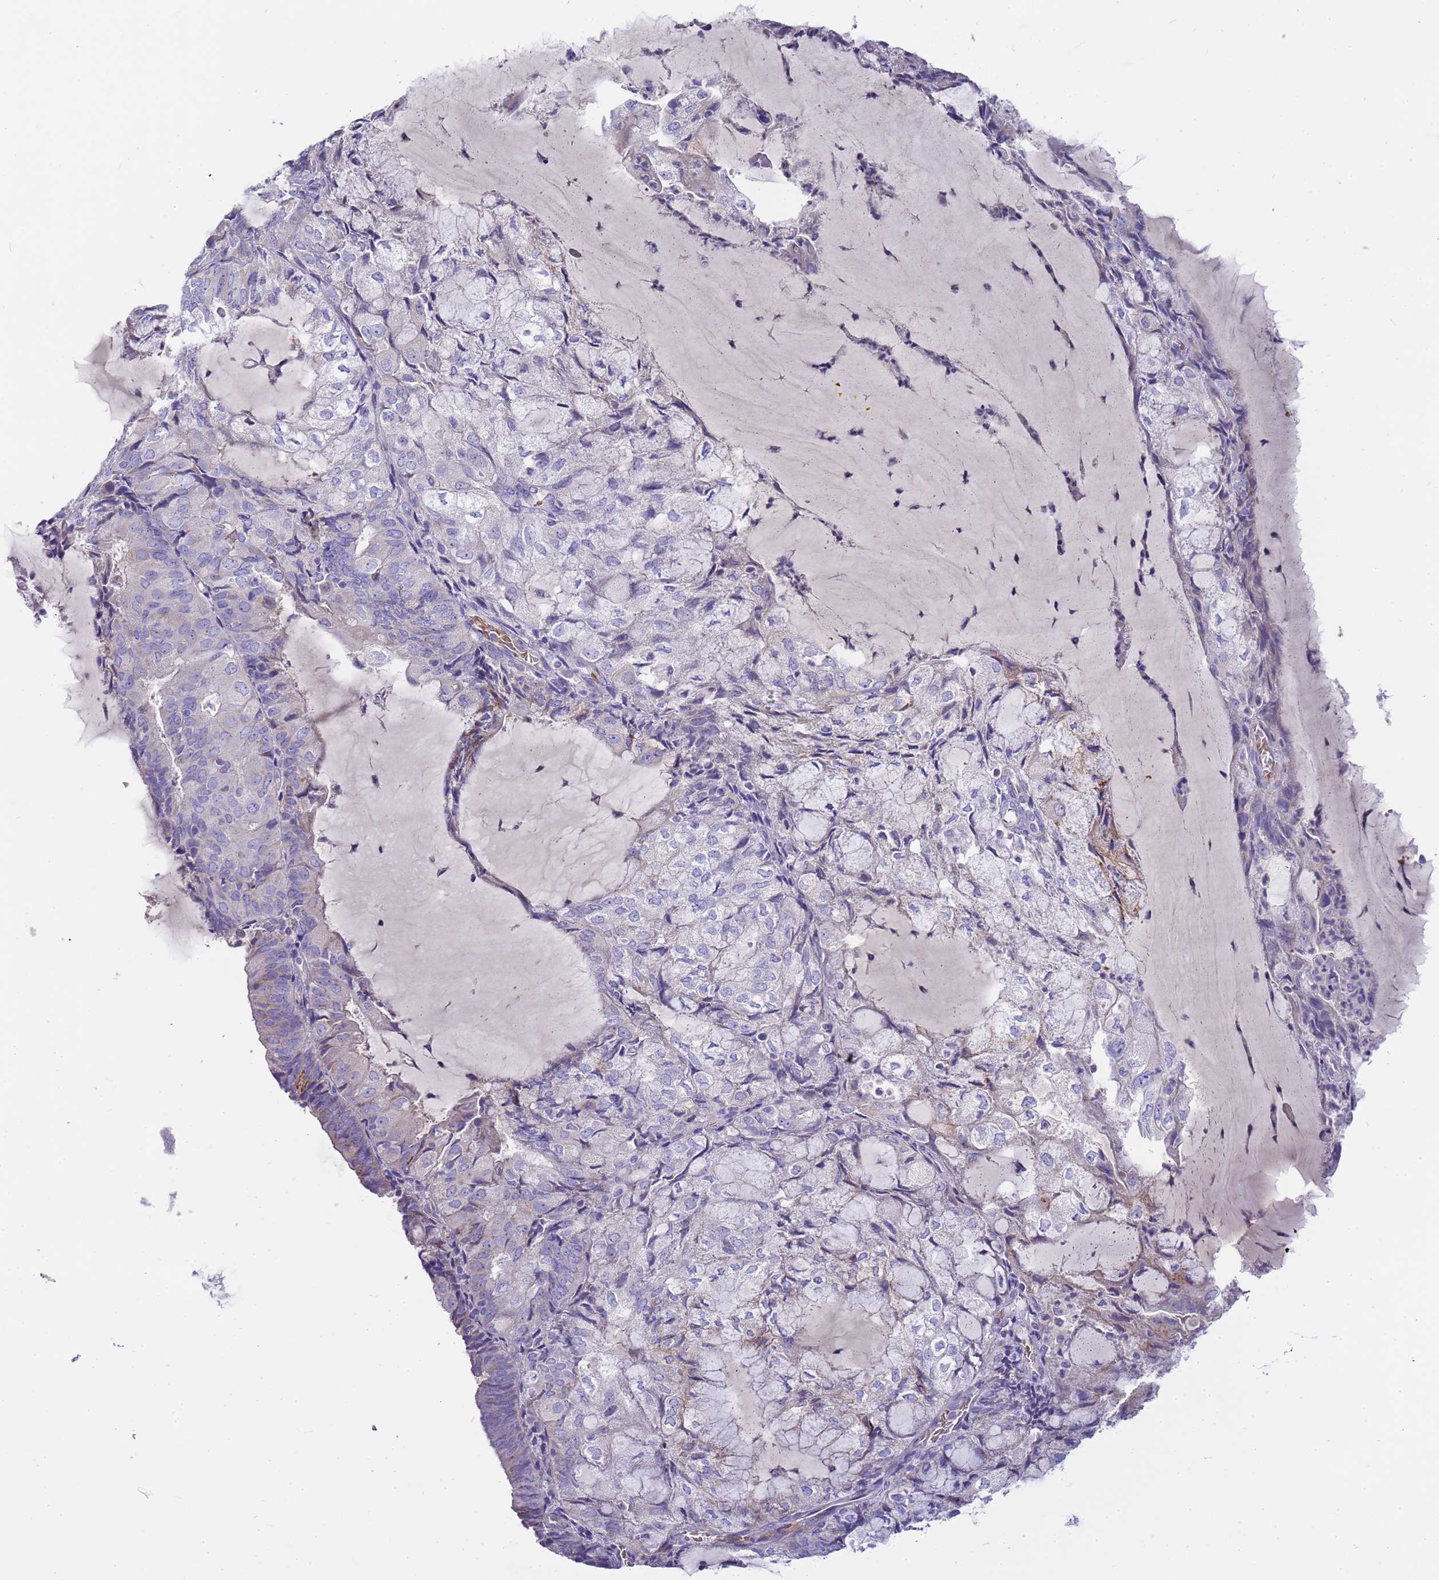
{"staining": {"intensity": "negative", "quantity": "none", "location": "none"}, "tissue": "endometrial cancer", "cell_type": "Tumor cells", "image_type": "cancer", "snomed": [{"axis": "morphology", "description": "Adenocarcinoma, NOS"}, {"axis": "topography", "description": "Endometrium"}], "caption": "Immunohistochemical staining of human endometrial cancer (adenocarcinoma) shows no significant staining in tumor cells.", "gene": "RIPPLY2", "patient": {"sex": "female", "age": 81}}